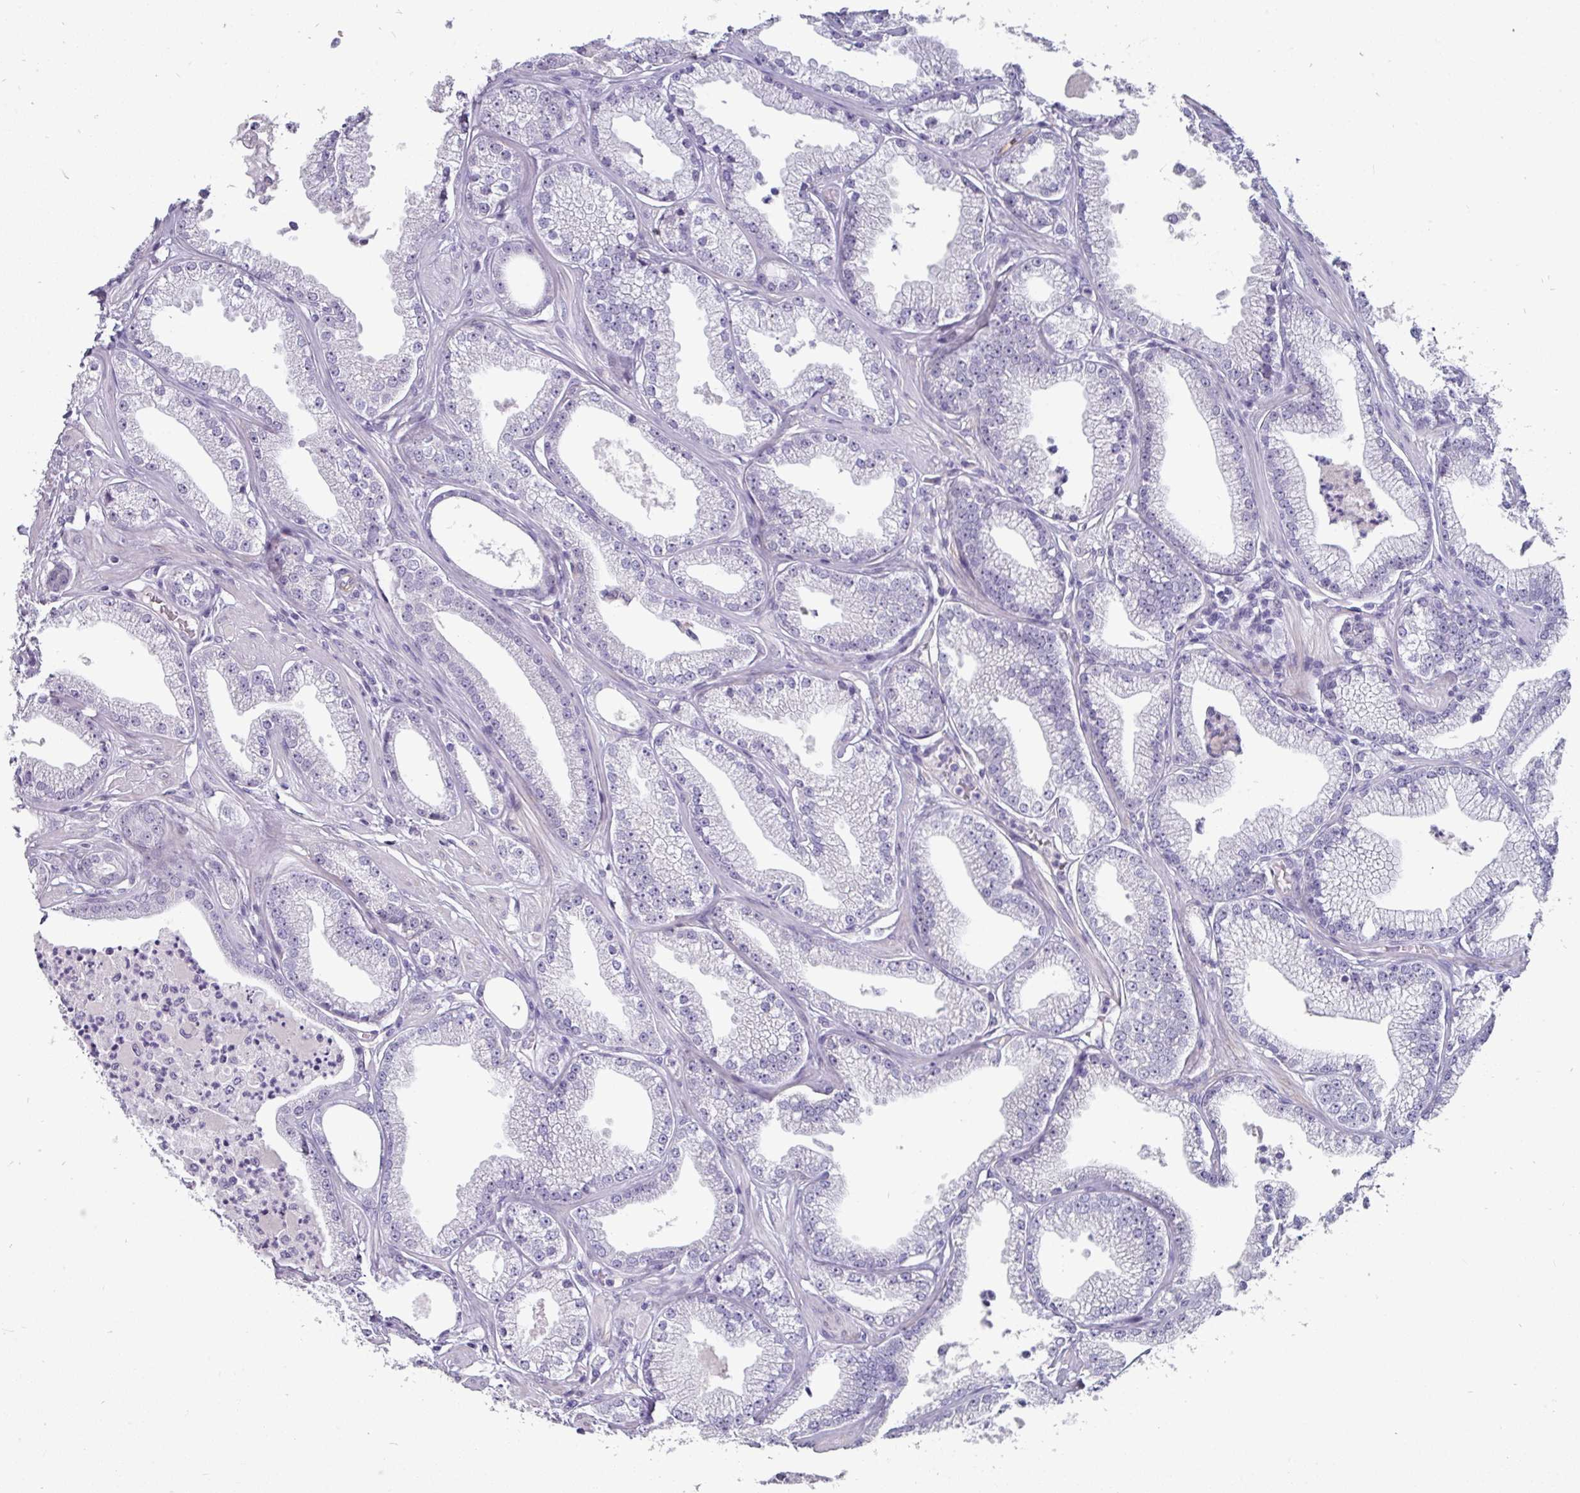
{"staining": {"intensity": "negative", "quantity": "none", "location": "none"}, "tissue": "prostate cancer", "cell_type": "Tumor cells", "image_type": "cancer", "snomed": [{"axis": "morphology", "description": "Adenocarcinoma, High grade"}, {"axis": "topography", "description": "Prostate"}], "caption": "Histopathology image shows no protein positivity in tumor cells of adenocarcinoma (high-grade) (prostate) tissue.", "gene": "EYA3", "patient": {"sex": "male", "age": 67}}